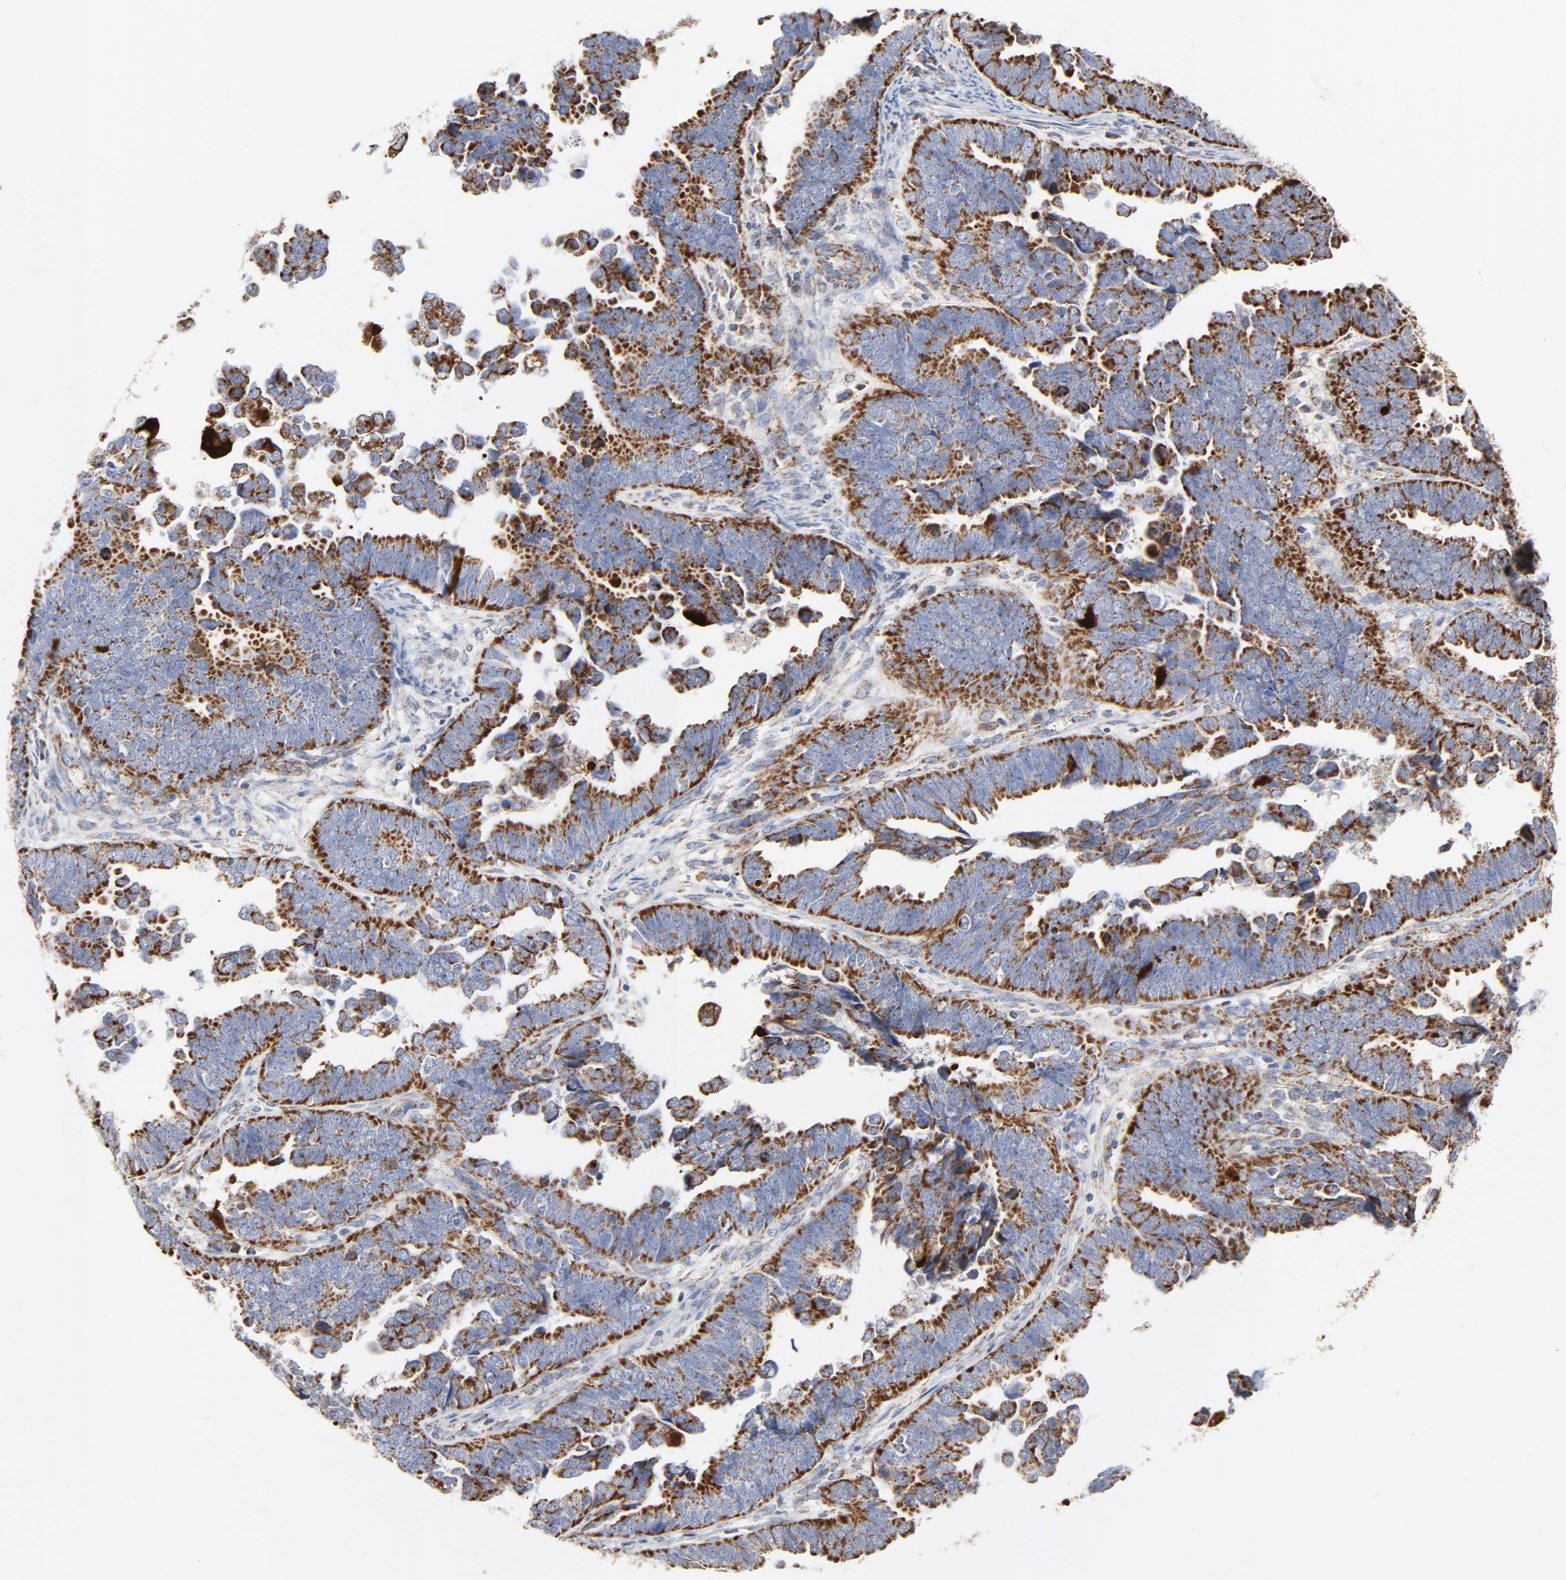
{"staining": {"intensity": "strong", "quantity": ">75%", "location": "cytoplasmic/membranous"}, "tissue": "endometrial cancer", "cell_type": "Tumor cells", "image_type": "cancer", "snomed": [{"axis": "morphology", "description": "Adenocarcinoma, NOS"}, {"axis": "topography", "description": "Endometrium"}], "caption": "Brown immunohistochemical staining in adenocarcinoma (endometrial) displays strong cytoplasmic/membranous staining in approximately >75% of tumor cells.", "gene": "DIABLO", "patient": {"sex": "female", "age": 75}}